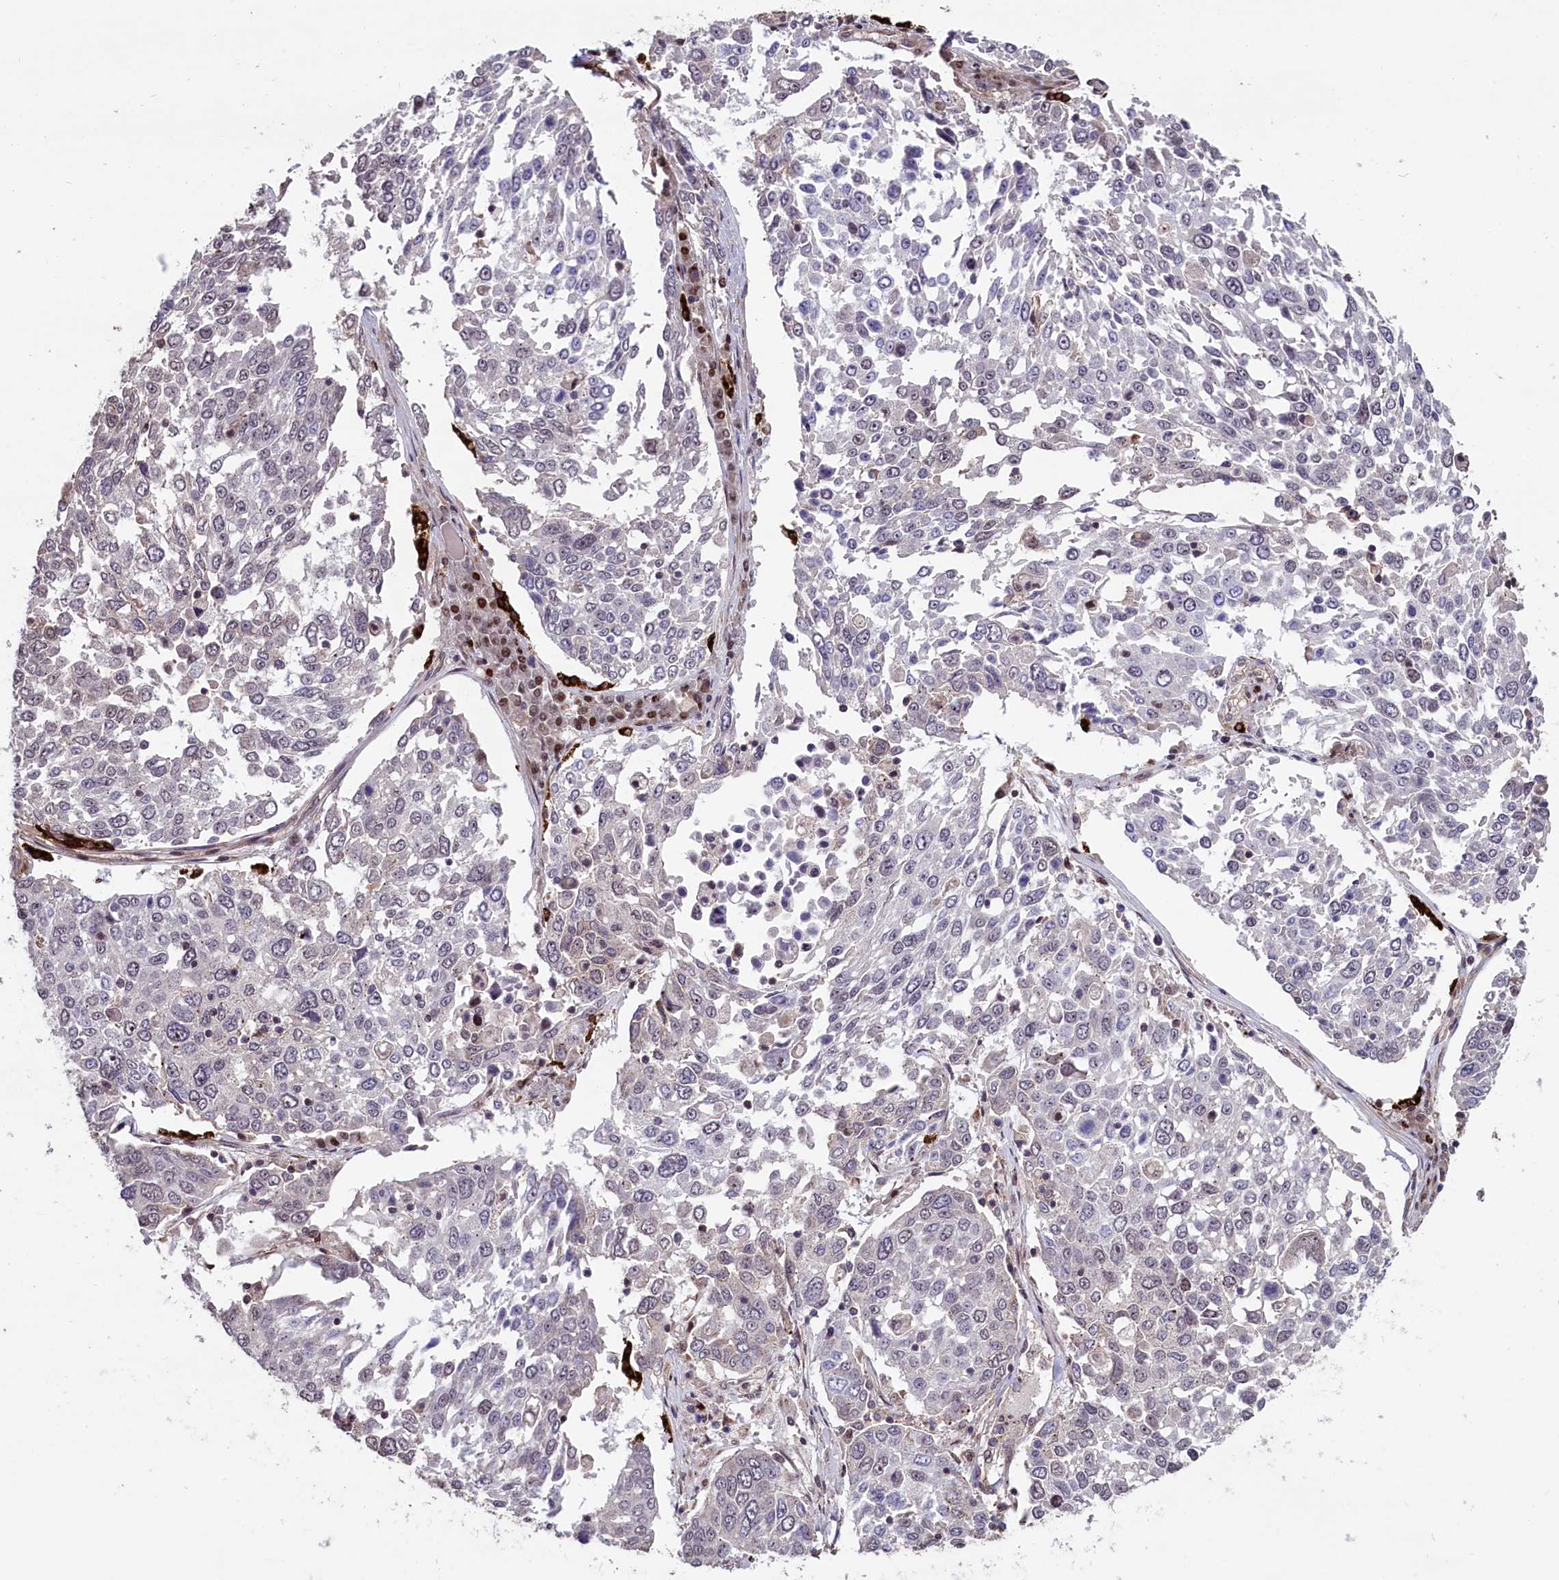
{"staining": {"intensity": "negative", "quantity": "none", "location": "none"}, "tissue": "lung cancer", "cell_type": "Tumor cells", "image_type": "cancer", "snomed": [{"axis": "morphology", "description": "Squamous cell carcinoma, NOS"}, {"axis": "topography", "description": "Lung"}], "caption": "Photomicrograph shows no protein expression in tumor cells of lung cancer (squamous cell carcinoma) tissue.", "gene": "SHFL", "patient": {"sex": "male", "age": 65}}